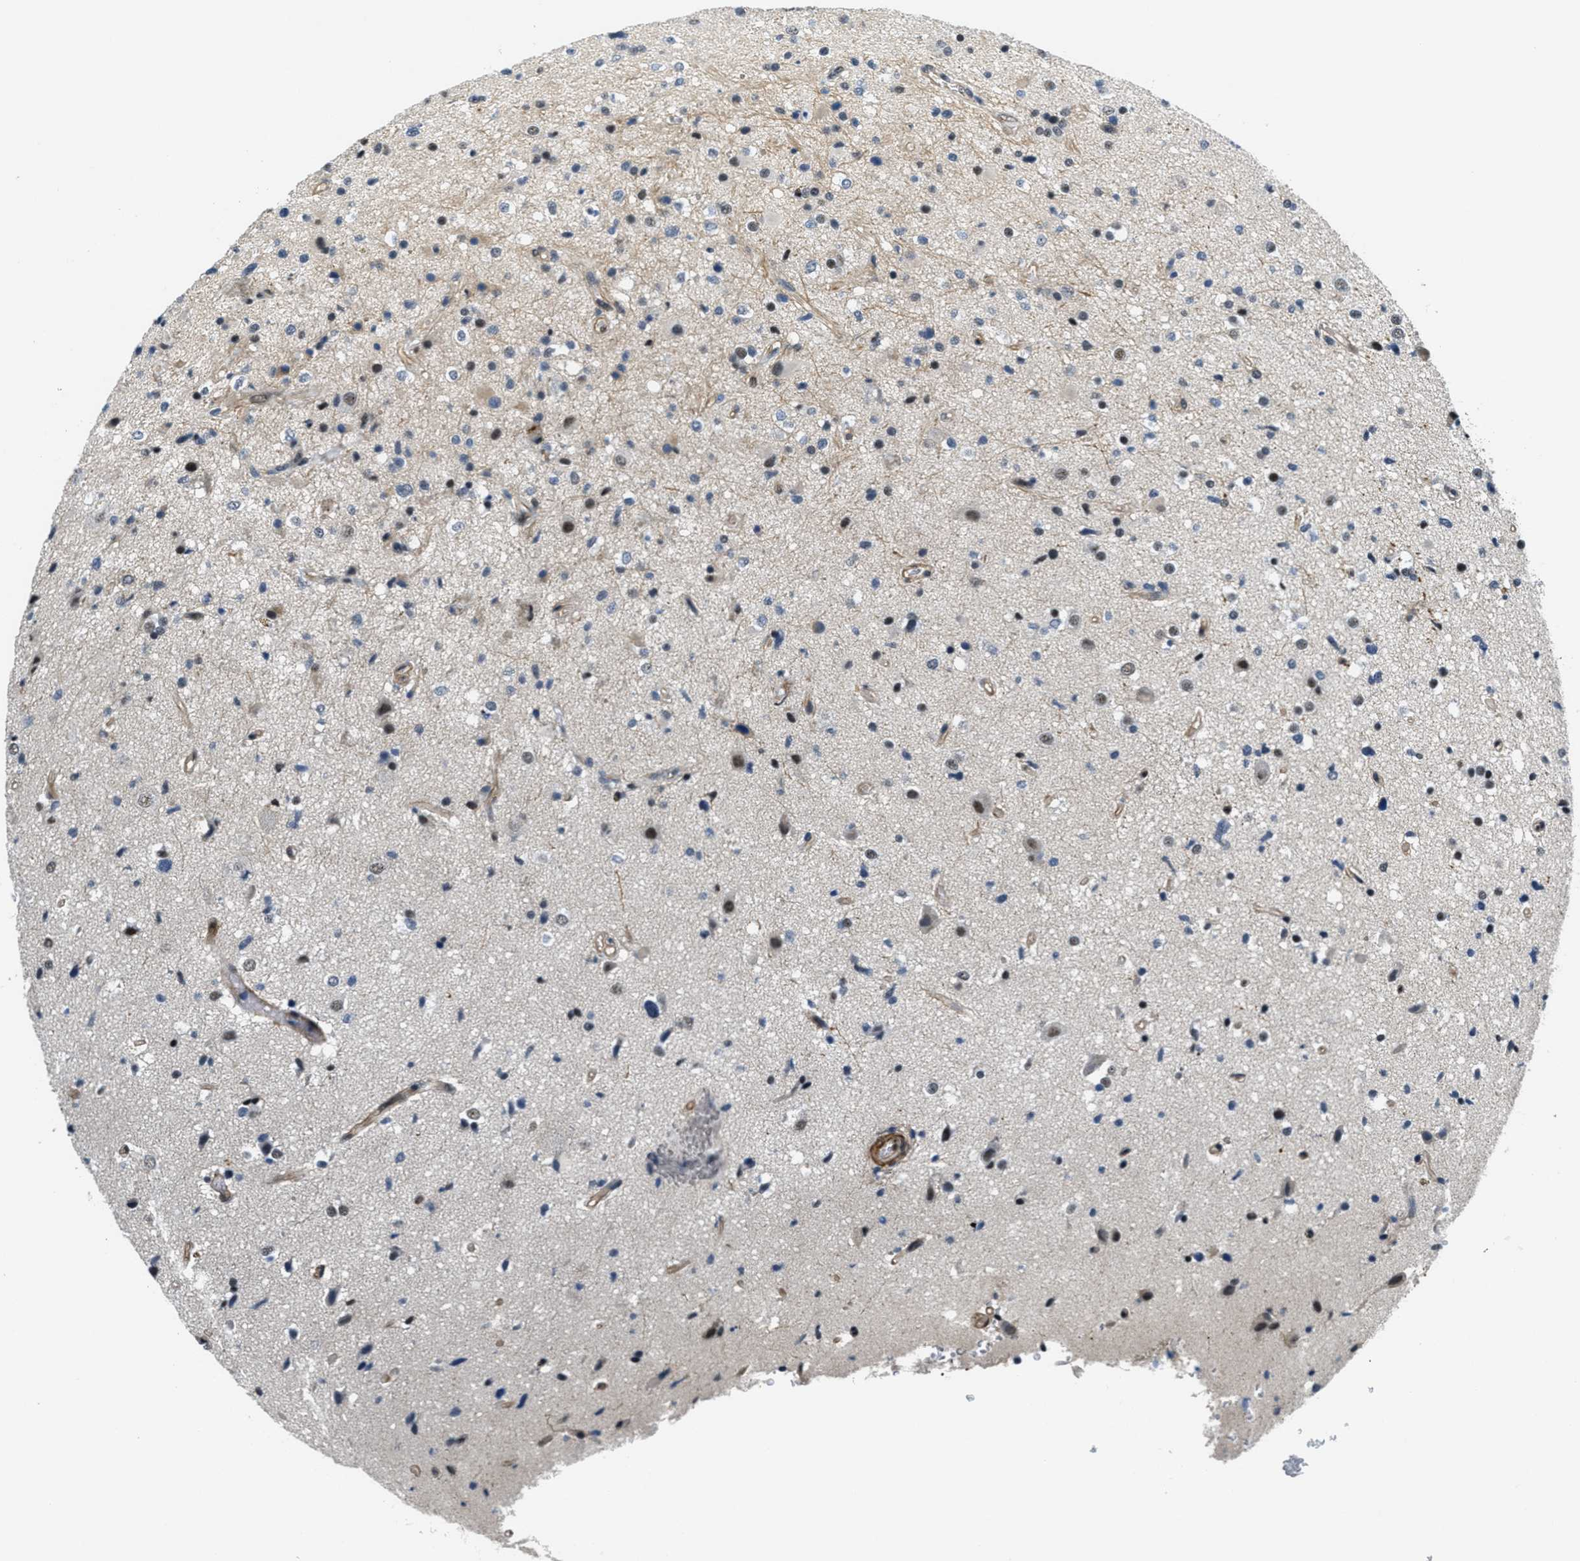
{"staining": {"intensity": "moderate", "quantity": "25%-75%", "location": "nuclear"}, "tissue": "glioma", "cell_type": "Tumor cells", "image_type": "cancer", "snomed": [{"axis": "morphology", "description": "Glioma, malignant, High grade"}, {"axis": "topography", "description": "Brain"}], "caption": "Immunohistochemistry (DAB) staining of human glioma reveals moderate nuclear protein positivity in about 25%-75% of tumor cells. (DAB (3,3'-diaminobenzidine) IHC, brown staining for protein, blue staining for nuclei).", "gene": "CFAP36", "patient": {"sex": "male", "age": 33}}